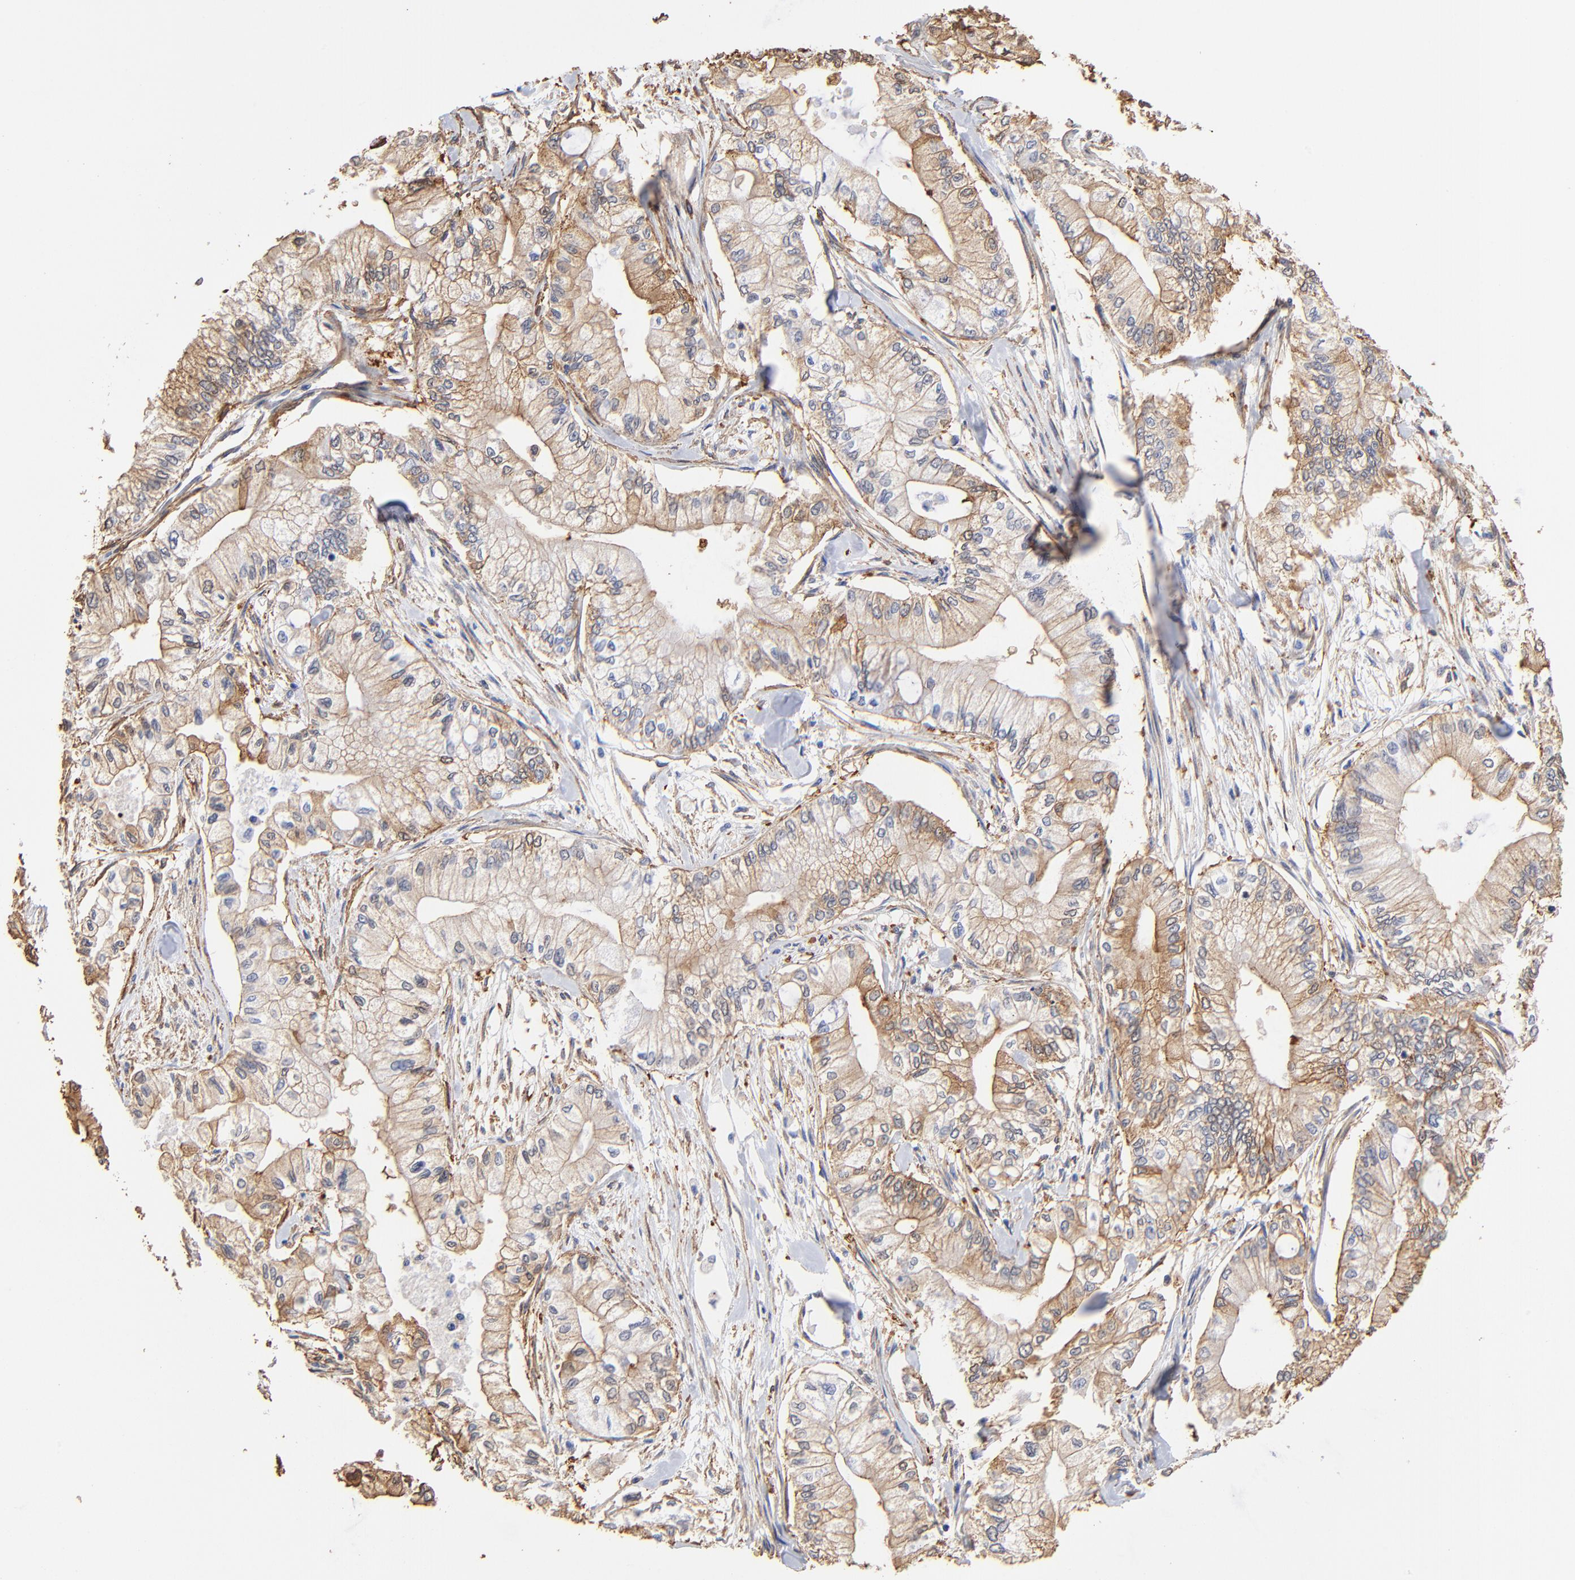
{"staining": {"intensity": "weak", "quantity": ">75%", "location": "cytoplasmic/membranous"}, "tissue": "pancreatic cancer", "cell_type": "Tumor cells", "image_type": "cancer", "snomed": [{"axis": "morphology", "description": "Adenocarcinoma, NOS"}, {"axis": "topography", "description": "Pancreas"}], "caption": "Immunohistochemical staining of pancreatic cancer shows low levels of weak cytoplasmic/membranous positivity in approximately >75% of tumor cells.", "gene": "TAGLN2", "patient": {"sex": "male", "age": 79}}